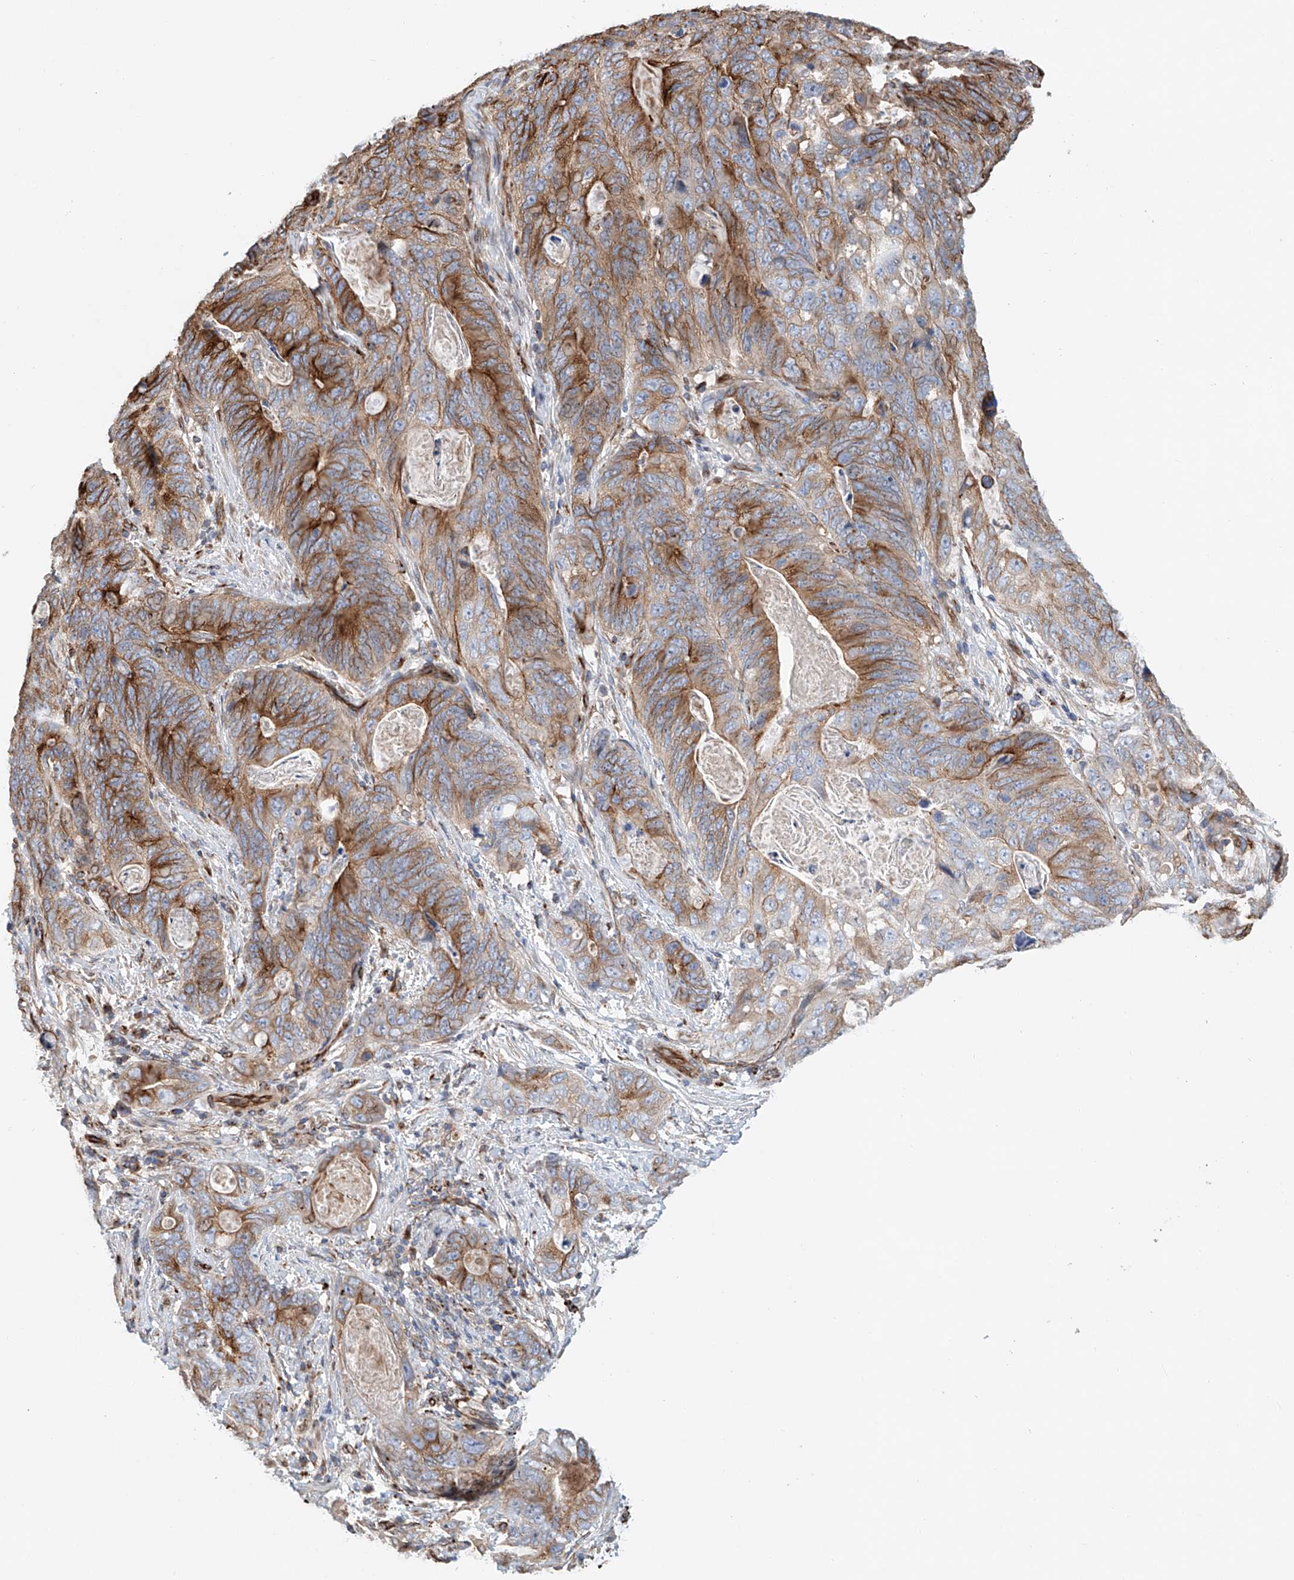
{"staining": {"intensity": "strong", "quantity": "25%-75%", "location": "cytoplasmic/membranous"}, "tissue": "stomach cancer", "cell_type": "Tumor cells", "image_type": "cancer", "snomed": [{"axis": "morphology", "description": "Normal tissue, NOS"}, {"axis": "morphology", "description": "Adenocarcinoma, NOS"}, {"axis": "topography", "description": "Stomach"}], "caption": "A brown stain shows strong cytoplasmic/membranous staining of a protein in stomach cancer tumor cells.", "gene": "HGSNAT", "patient": {"sex": "female", "age": 89}}